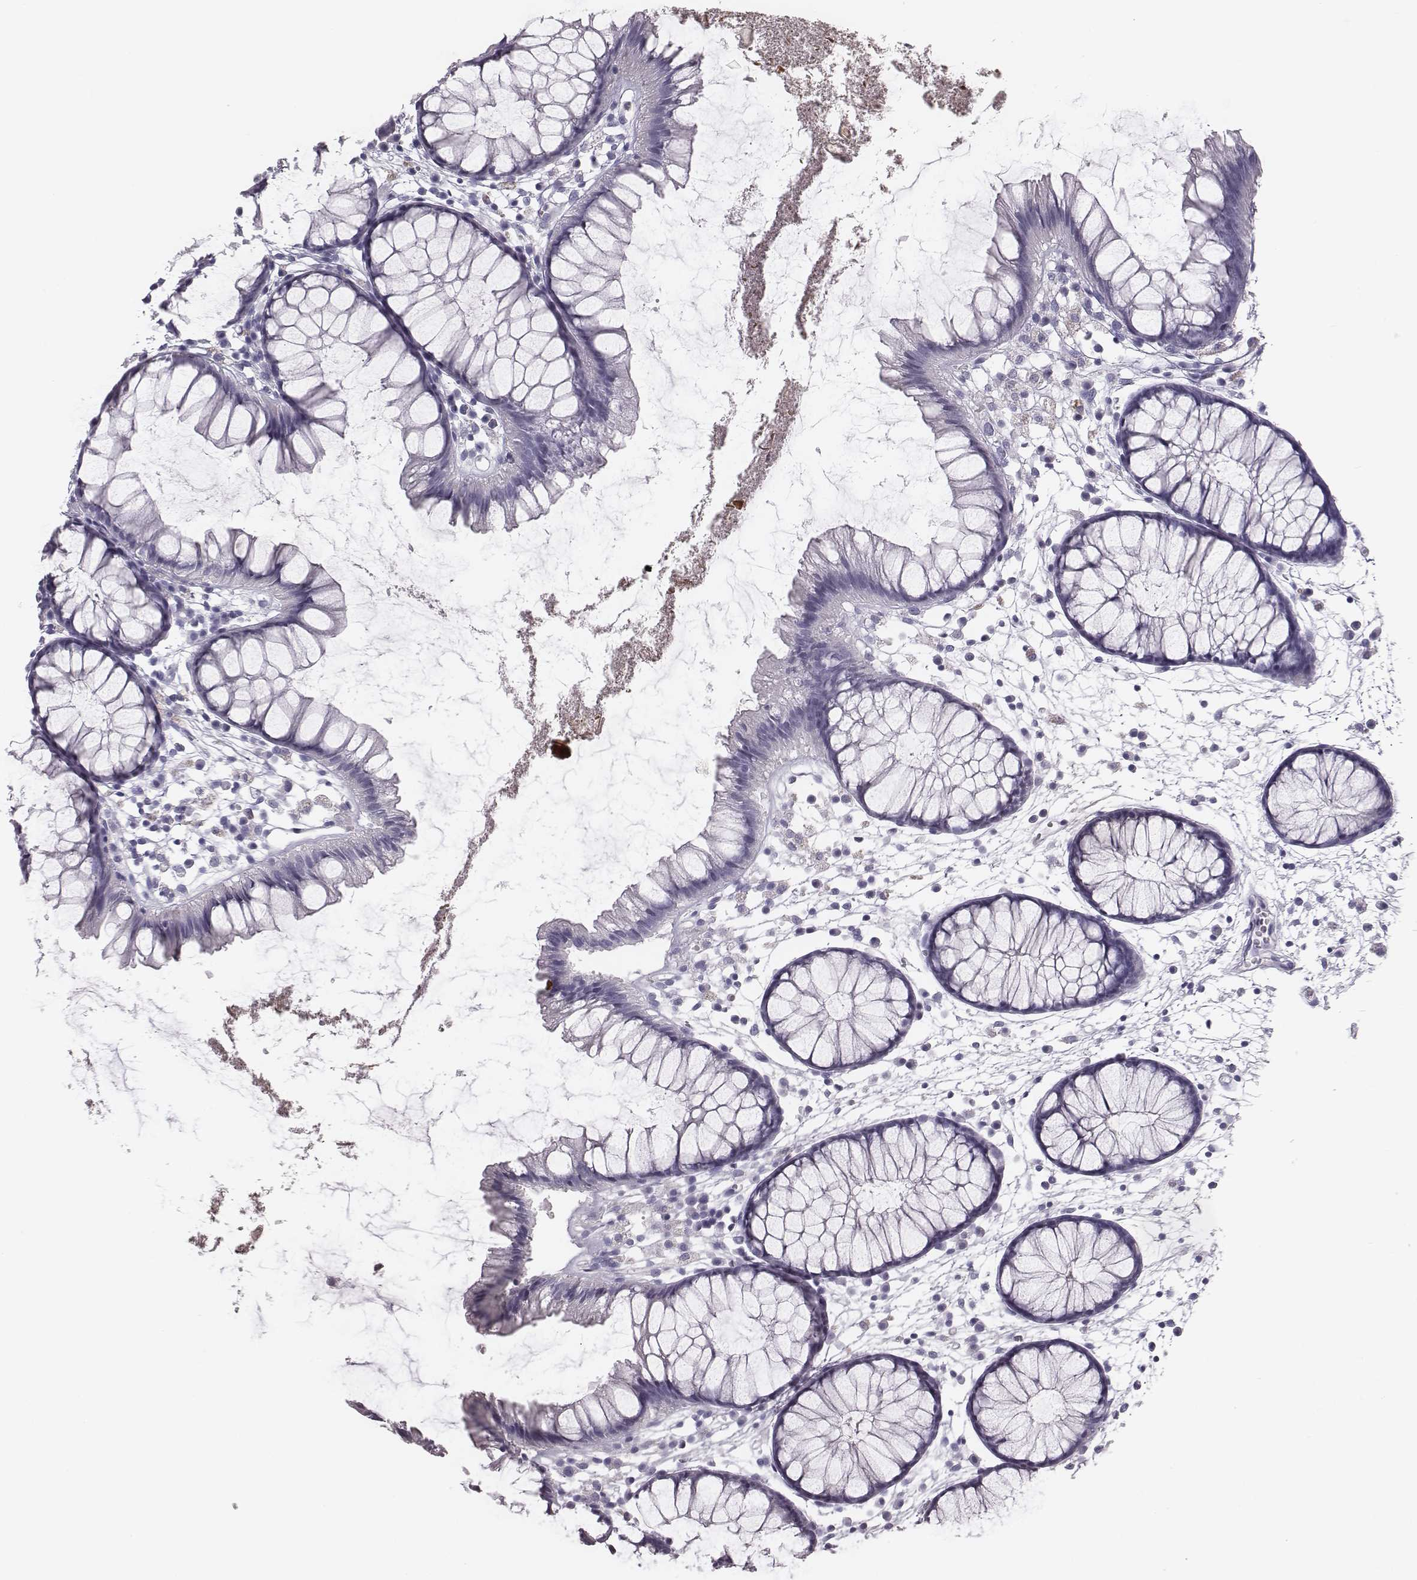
{"staining": {"intensity": "negative", "quantity": "none", "location": "none"}, "tissue": "colon", "cell_type": "Endothelial cells", "image_type": "normal", "snomed": [{"axis": "morphology", "description": "Normal tissue, NOS"}, {"axis": "morphology", "description": "Adenocarcinoma, NOS"}, {"axis": "topography", "description": "Colon"}], "caption": "This histopathology image is of benign colon stained with immunohistochemistry to label a protein in brown with the nuclei are counter-stained blue. There is no expression in endothelial cells.", "gene": "CSH1", "patient": {"sex": "male", "age": 65}}